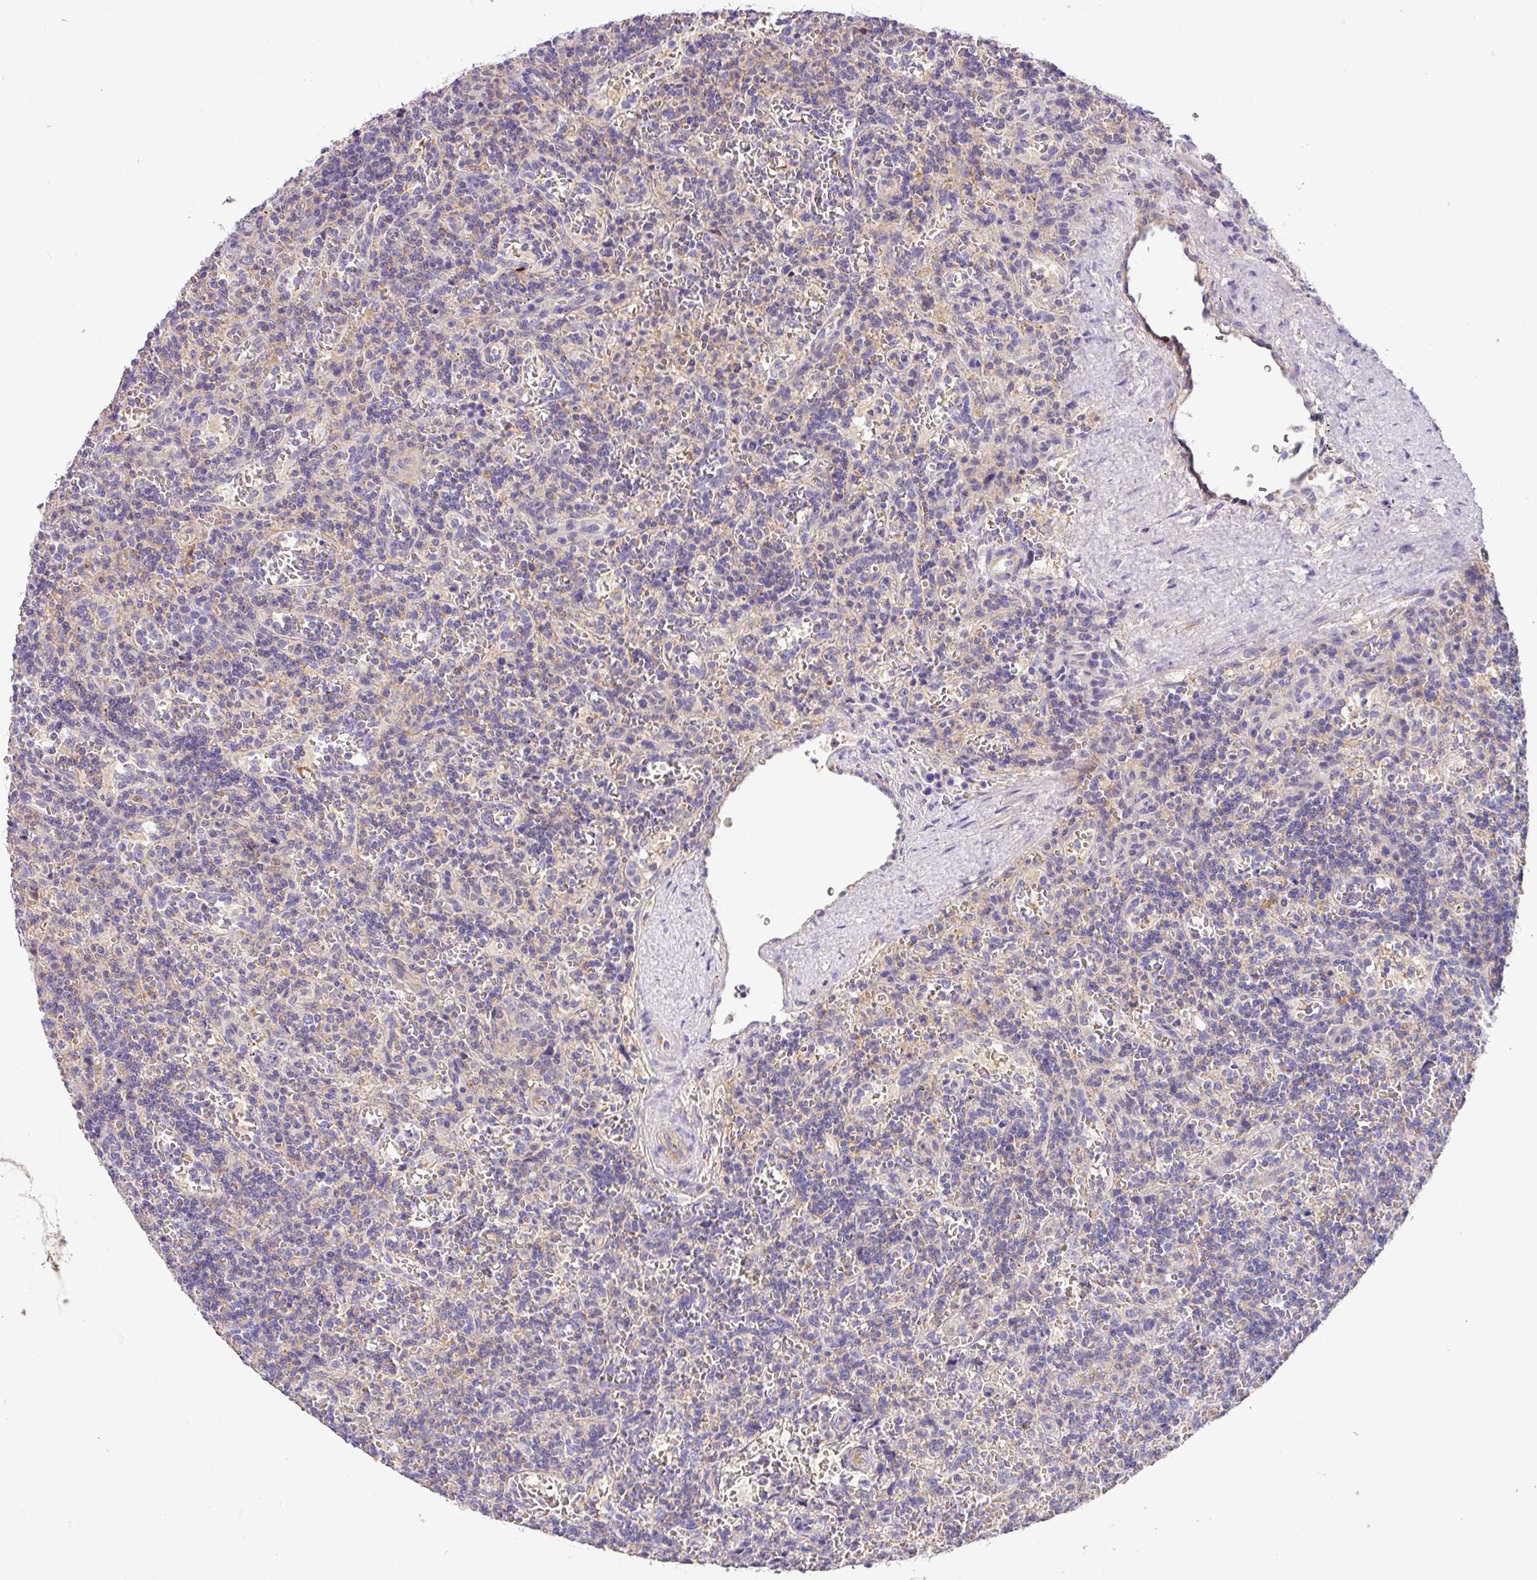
{"staining": {"intensity": "negative", "quantity": "none", "location": "none"}, "tissue": "lymphoma", "cell_type": "Tumor cells", "image_type": "cancer", "snomed": [{"axis": "morphology", "description": "Malignant lymphoma, non-Hodgkin's type, Low grade"}, {"axis": "topography", "description": "Spleen"}], "caption": "IHC histopathology image of human lymphoma stained for a protein (brown), which displays no expression in tumor cells. (DAB immunohistochemistry (IHC) visualized using brightfield microscopy, high magnification).", "gene": "HOXC13", "patient": {"sex": "male", "age": 73}}